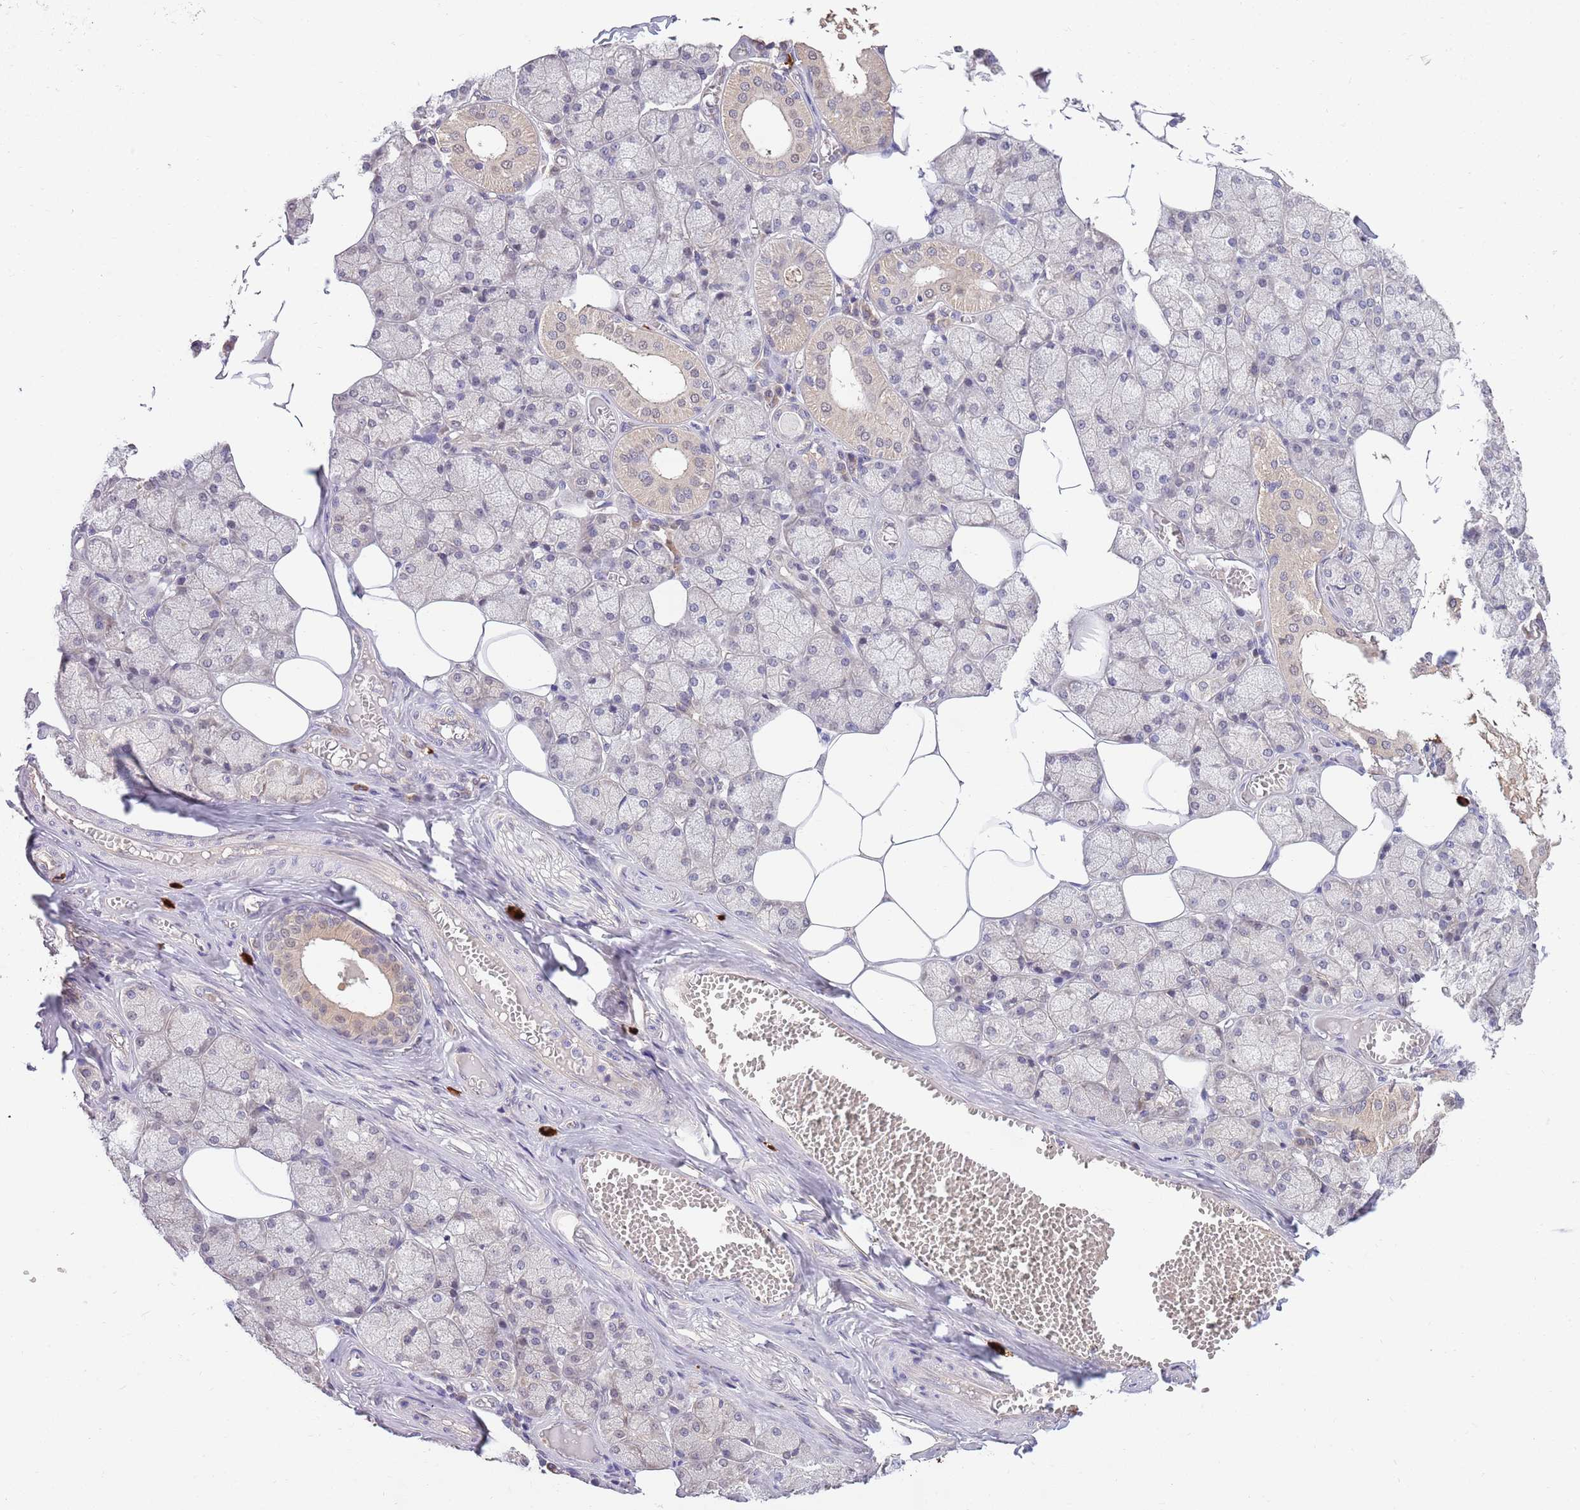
{"staining": {"intensity": "moderate", "quantity": "<25%", "location": "cytoplasmic/membranous"}, "tissue": "salivary gland", "cell_type": "Glandular cells", "image_type": "normal", "snomed": [{"axis": "morphology", "description": "Normal tissue, NOS"}, {"axis": "topography", "description": "Salivary gland"}], "caption": "Normal salivary gland displays moderate cytoplasmic/membranous staining in about <25% of glandular cells Nuclei are stained in blue..", "gene": "MARVELD2", "patient": {"sex": "male", "age": 62}}